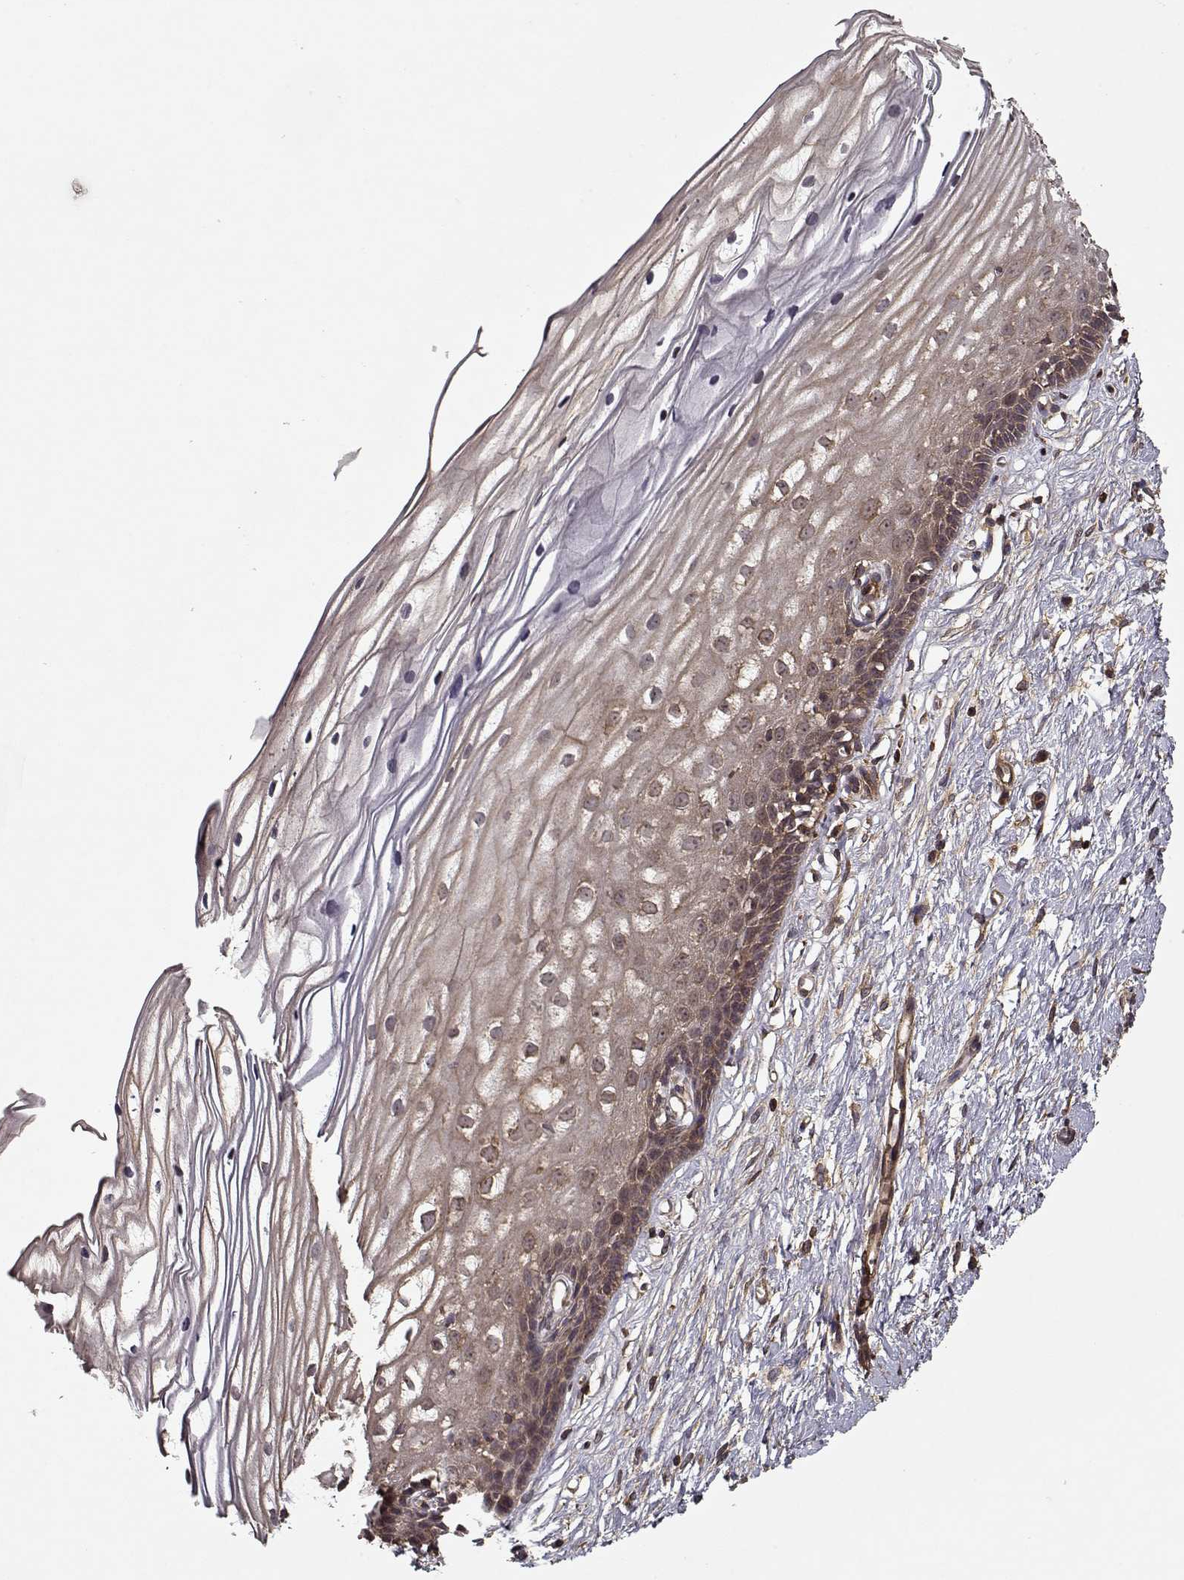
{"staining": {"intensity": "moderate", "quantity": "25%-75%", "location": "cytoplasmic/membranous"}, "tissue": "cervix", "cell_type": "Squamous epithelial cells", "image_type": "normal", "snomed": [{"axis": "morphology", "description": "Normal tissue, NOS"}, {"axis": "topography", "description": "Cervix"}], "caption": "High-magnification brightfield microscopy of benign cervix stained with DAB (brown) and counterstained with hematoxylin (blue). squamous epithelial cells exhibit moderate cytoplasmic/membranous expression is seen in approximately25%-75% of cells.", "gene": "PPP1R12A", "patient": {"sex": "female", "age": 40}}